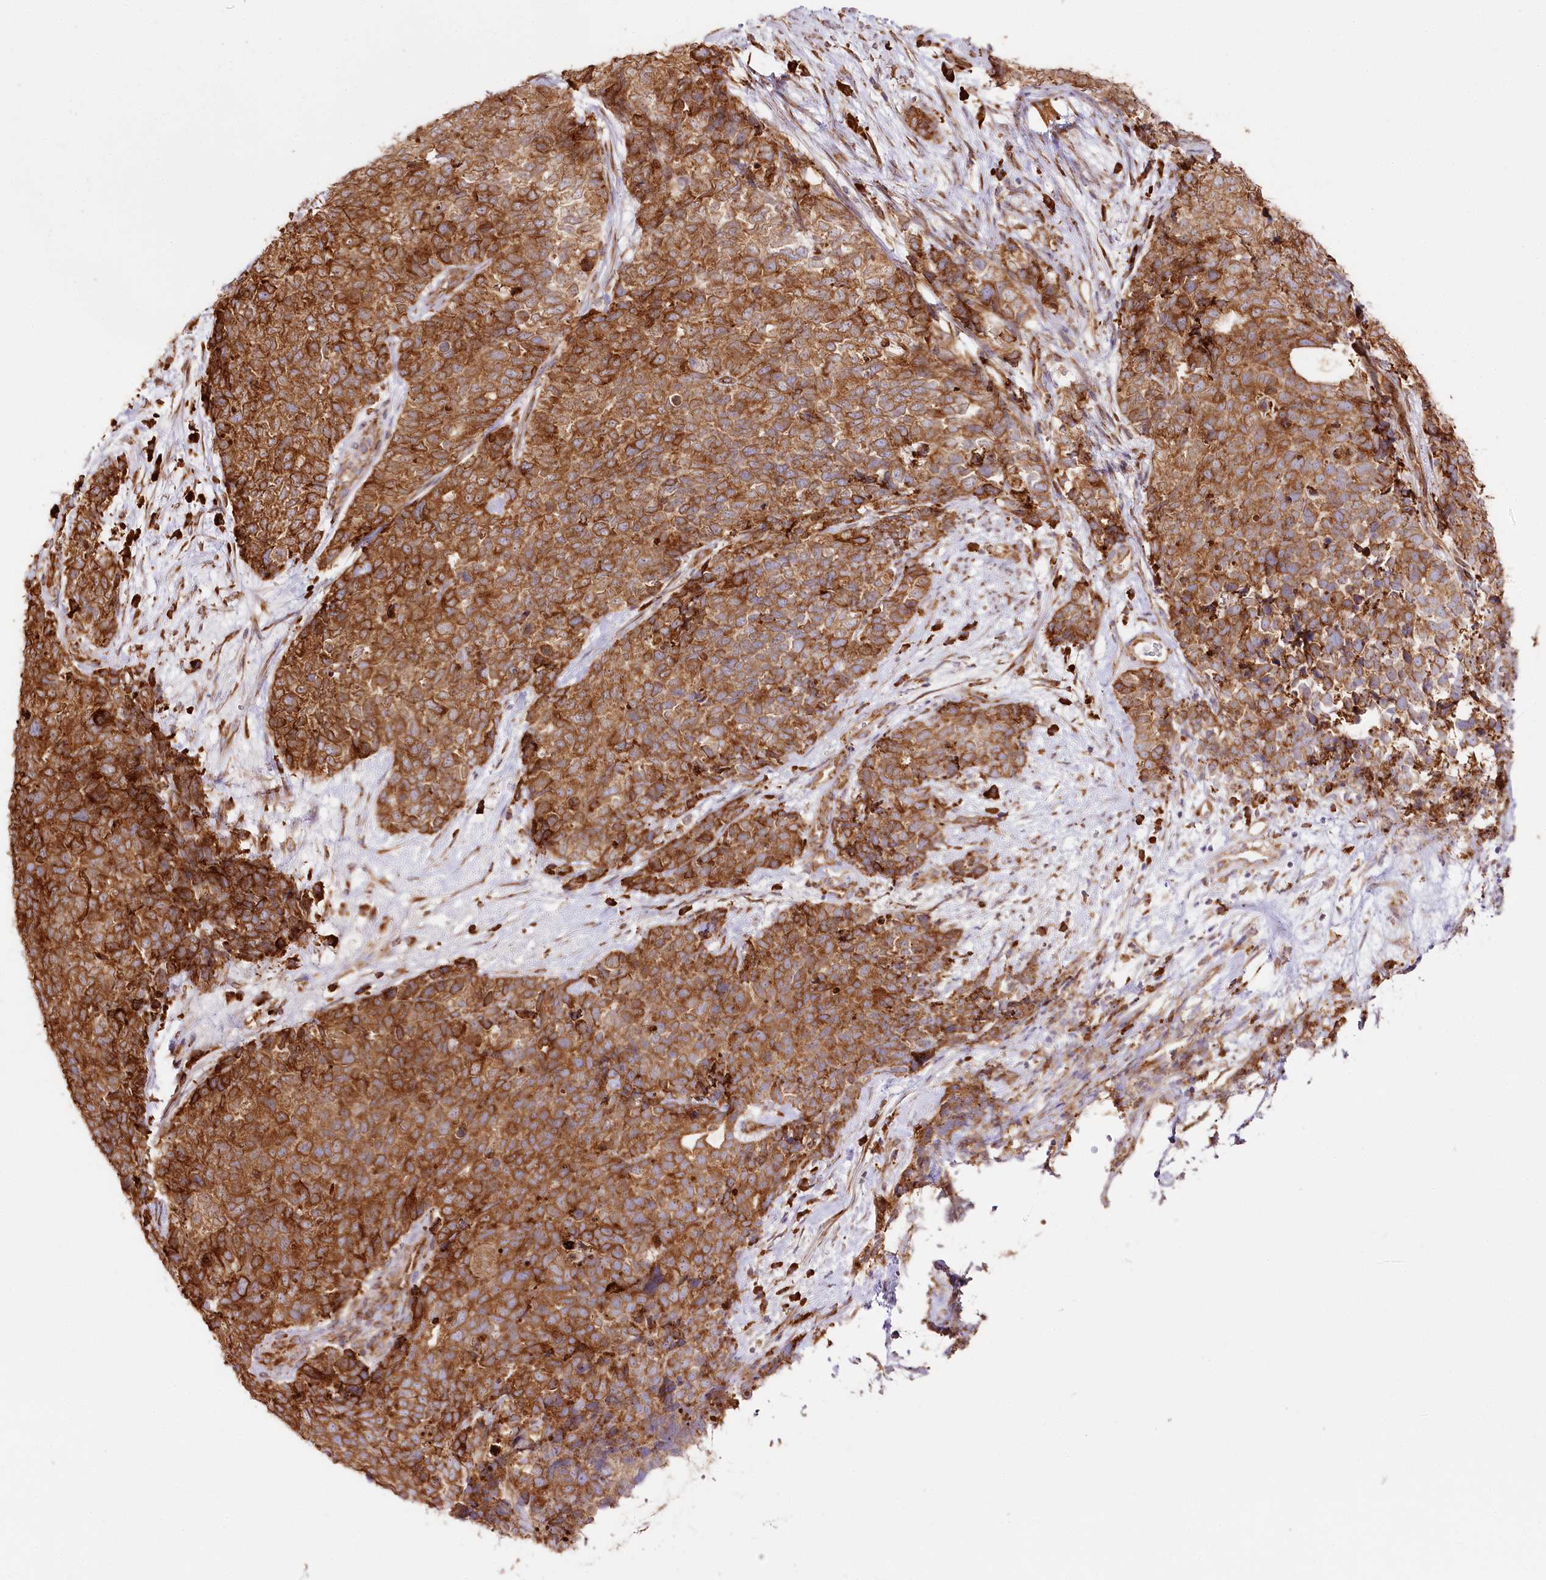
{"staining": {"intensity": "strong", "quantity": ">75%", "location": "cytoplasmic/membranous"}, "tissue": "cervical cancer", "cell_type": "Tumor cells", "image_type": "cancer", "snomed": [{"axis": "morphology", "description": "Squamous cell carcinoma, NOS"}, {"axis": "topography", "description": "Cervix"}], "caption": "Strong cytoplasmic/membranous positivity is appreciated in about >75% of tumor cells in cervical cancer (squamous cell carcinoma). (DAB (3,3'-diaminobenzidine) IHC with brightfield microscopy, high magnification).", "gene": "CNPY2", "patient": {"sex": "female", "age": 63}}